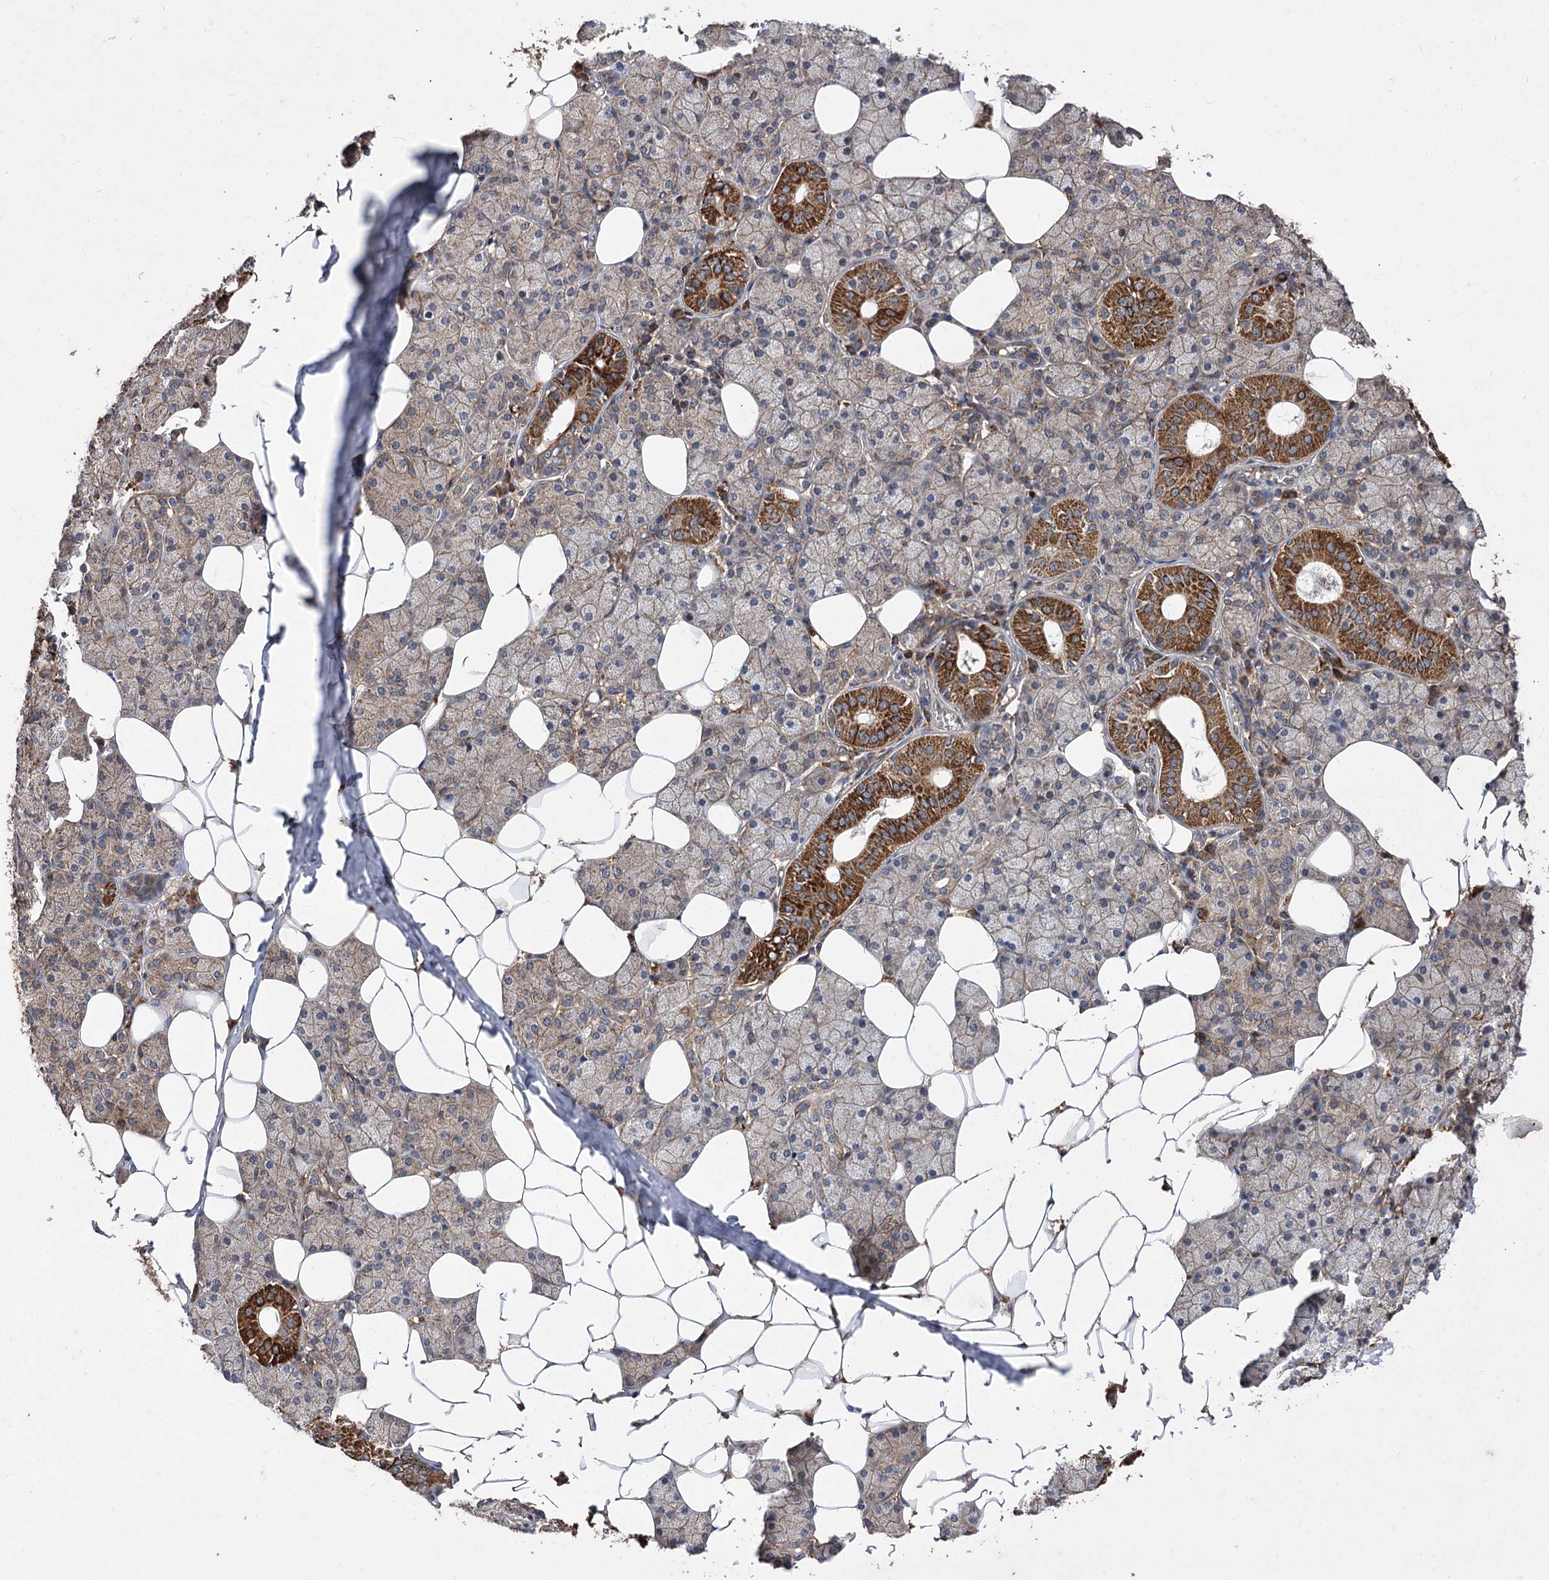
{"staining": {"intensity": "strong", "quantity": "<25%", "location": "cytoplasmic/membranous"}, "tissue": "salivary gland", "cell_type": "Glandular cells", "image_type": "normal", "snomed": [{"axis": "morphology", "description": "Normal tissue, NOS"}, {"axis": "topography", "description": "Salivary gland"}], "caption": "A medium amount of strong cytoplasmic/membranous positivity is present in approximately <25% of glandular cells in unremarkable salivary gland.", "gene": "RASSF3", "patient": {"sex": "female", "age": 33}}